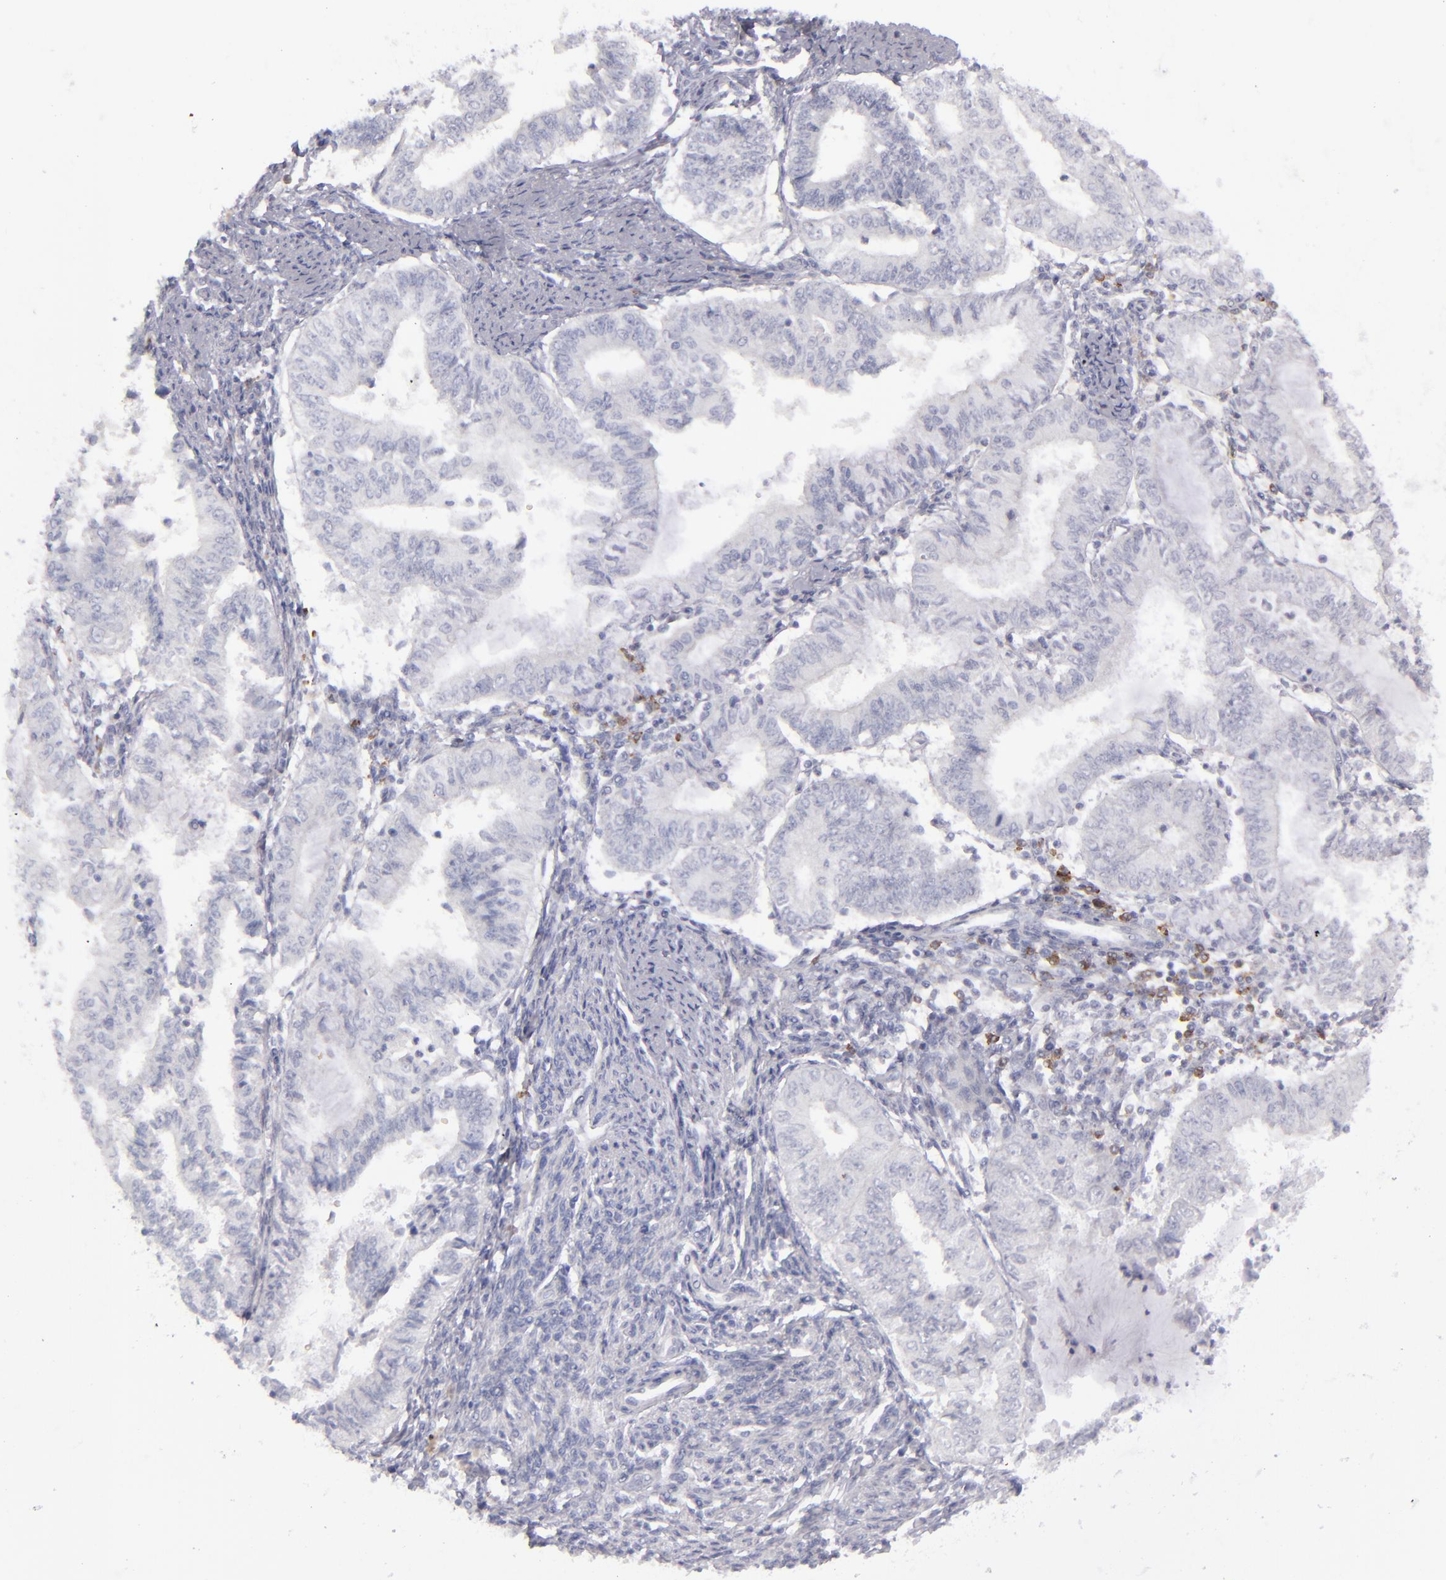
{"staining": {"intensity": "negative", "quantity": "none", "location": "none"}, "tissue": "endometrial cancer", "cell_type": "Tumor cells", "image_type": "cancer", "snomed": [{"axis": "morphology", "description": "Adenocarcinoma, NOS"}, {"axis": "topography", "description": "Endometrium"}], "caption": "The photomicrograph reveals no staining of tumor cells in adenocarcinoma (endometrial).", "gene": "CD22", "patient": {"sex": "female", "age": 66}}